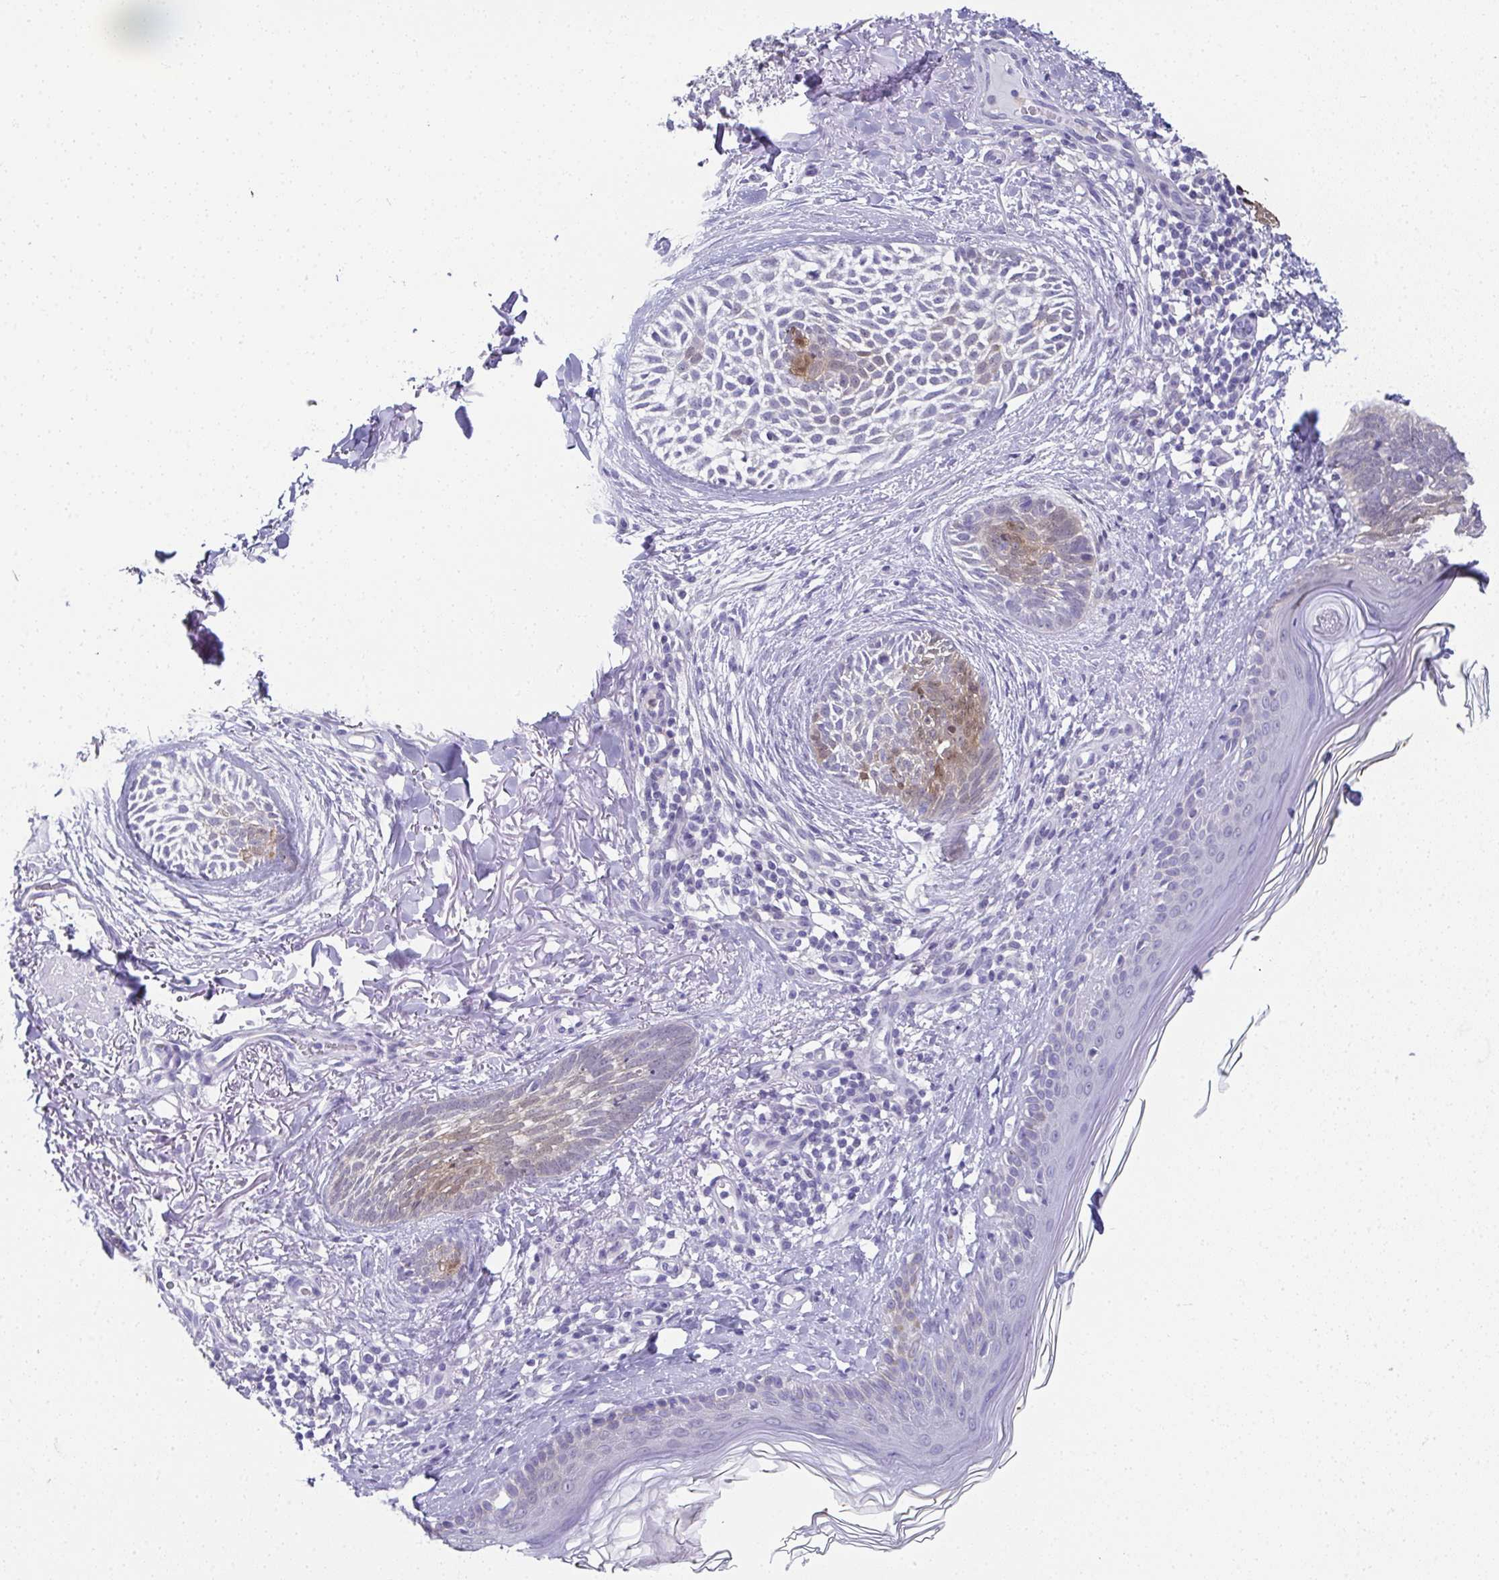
{"staining": {"intensity": "moderate", "quantity": "25%-75%", "location": "cytoplasmic/membranous,nuclear"}, "tissue": "skin cancer", "cell_type": "Tumor cells", "image_type": "cancer", "snomed": [{"axis": "morphology", "description": "Basal cell carcinoma"}, {"axis": "topography", "description": "Skin"}], "caption": "This photomicrograph displays immunohistochemistry (IHC) staining of skin cancer, with medium moderate cytoplasmic/membranous and nuclear expression in about 25%-75% of tumor cells.", "gene": "RBP1", "patient": {"sex": "female", "age": 68}}